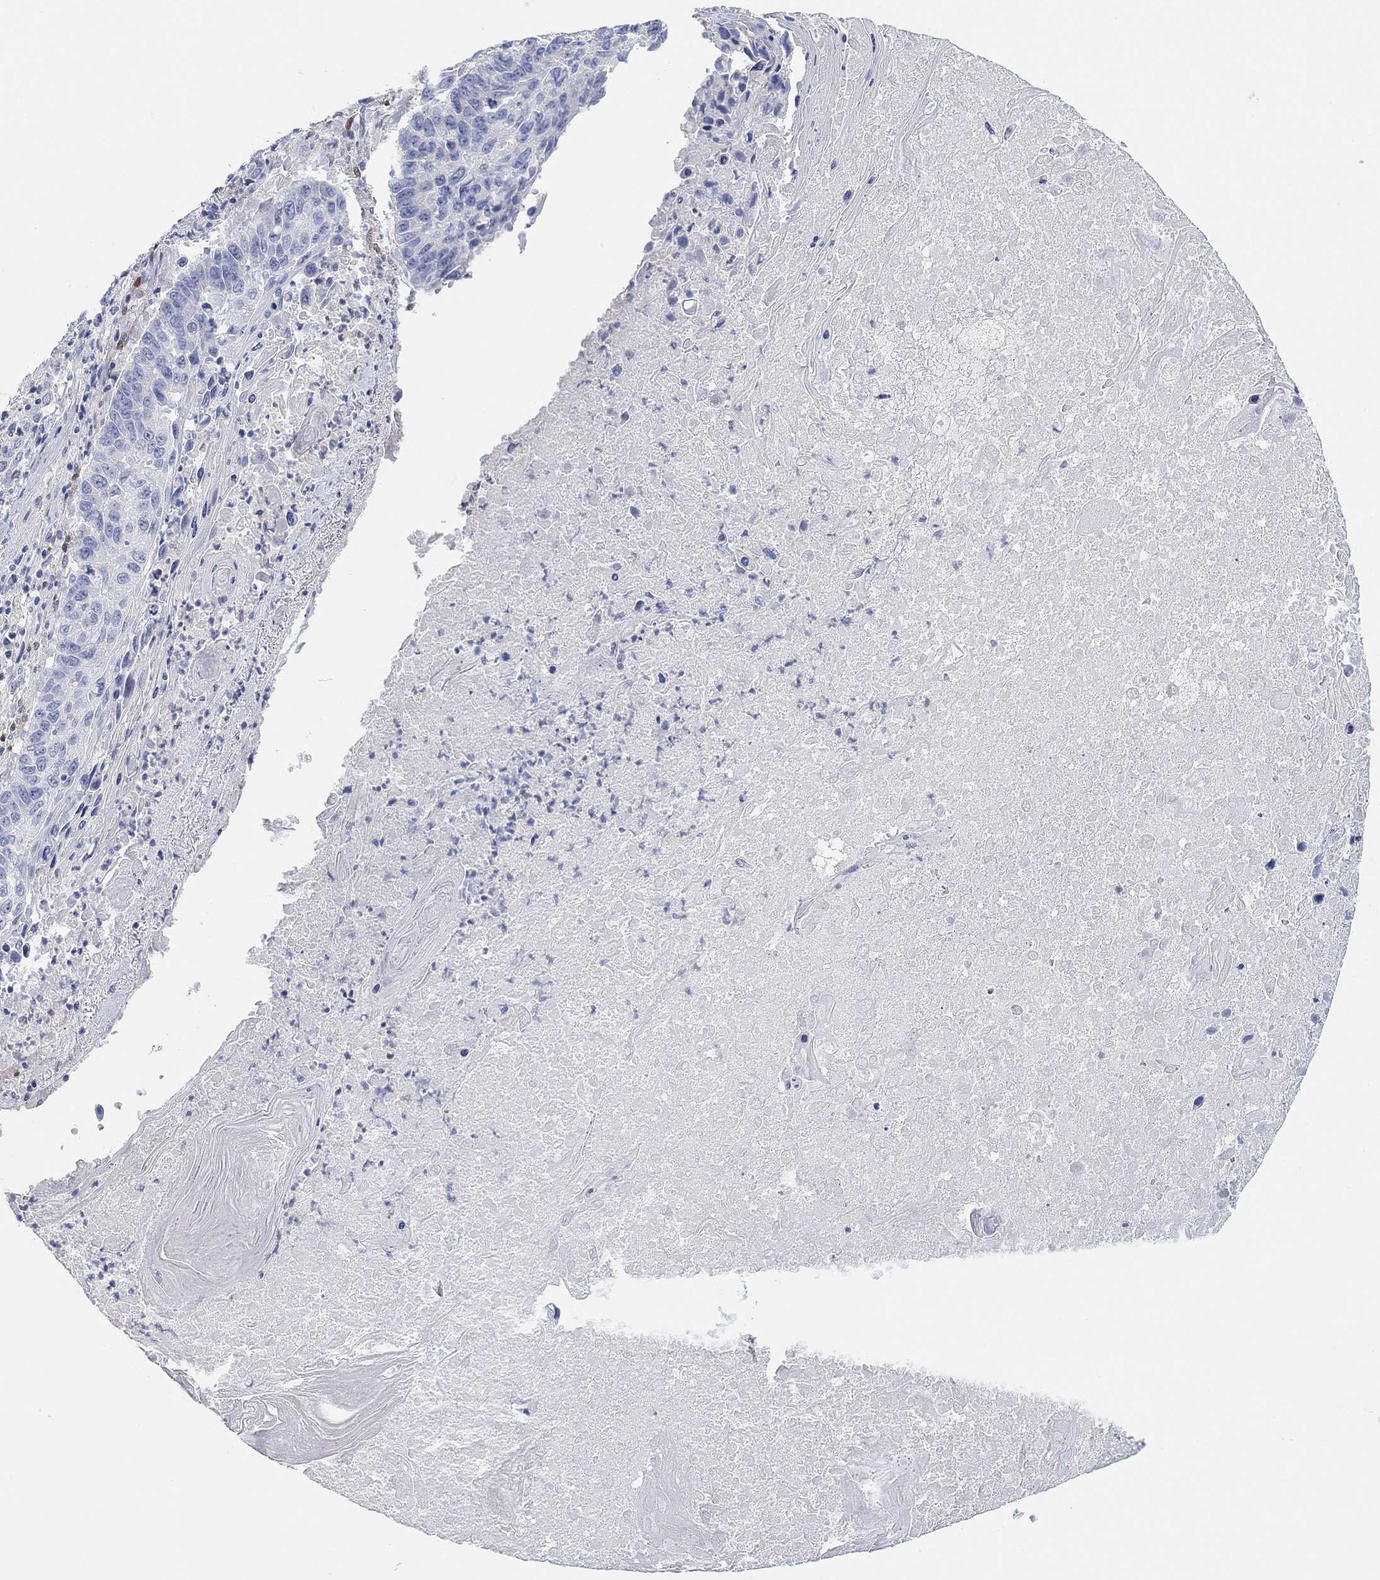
{"staining": {"intensity": "negative", "quantity": "none", "location": "none"}, "tissue": "lung cancer", "cell_type": "Tumor cells", "image_type": "cancer", "snomed": [{"axis": "morphology", "description": "Squamous cell carcinoma, NOS"}, {"axis": "topography", "description": "Lung"}], "caption": "A high-resolution image shows immunohistochemistry (IHC) staining of lung squamous cell carcinoma, which displays no significant expression in tumor cells.", "gene": "VAT1L", "patient": {"sex": "male", "age": 73}}